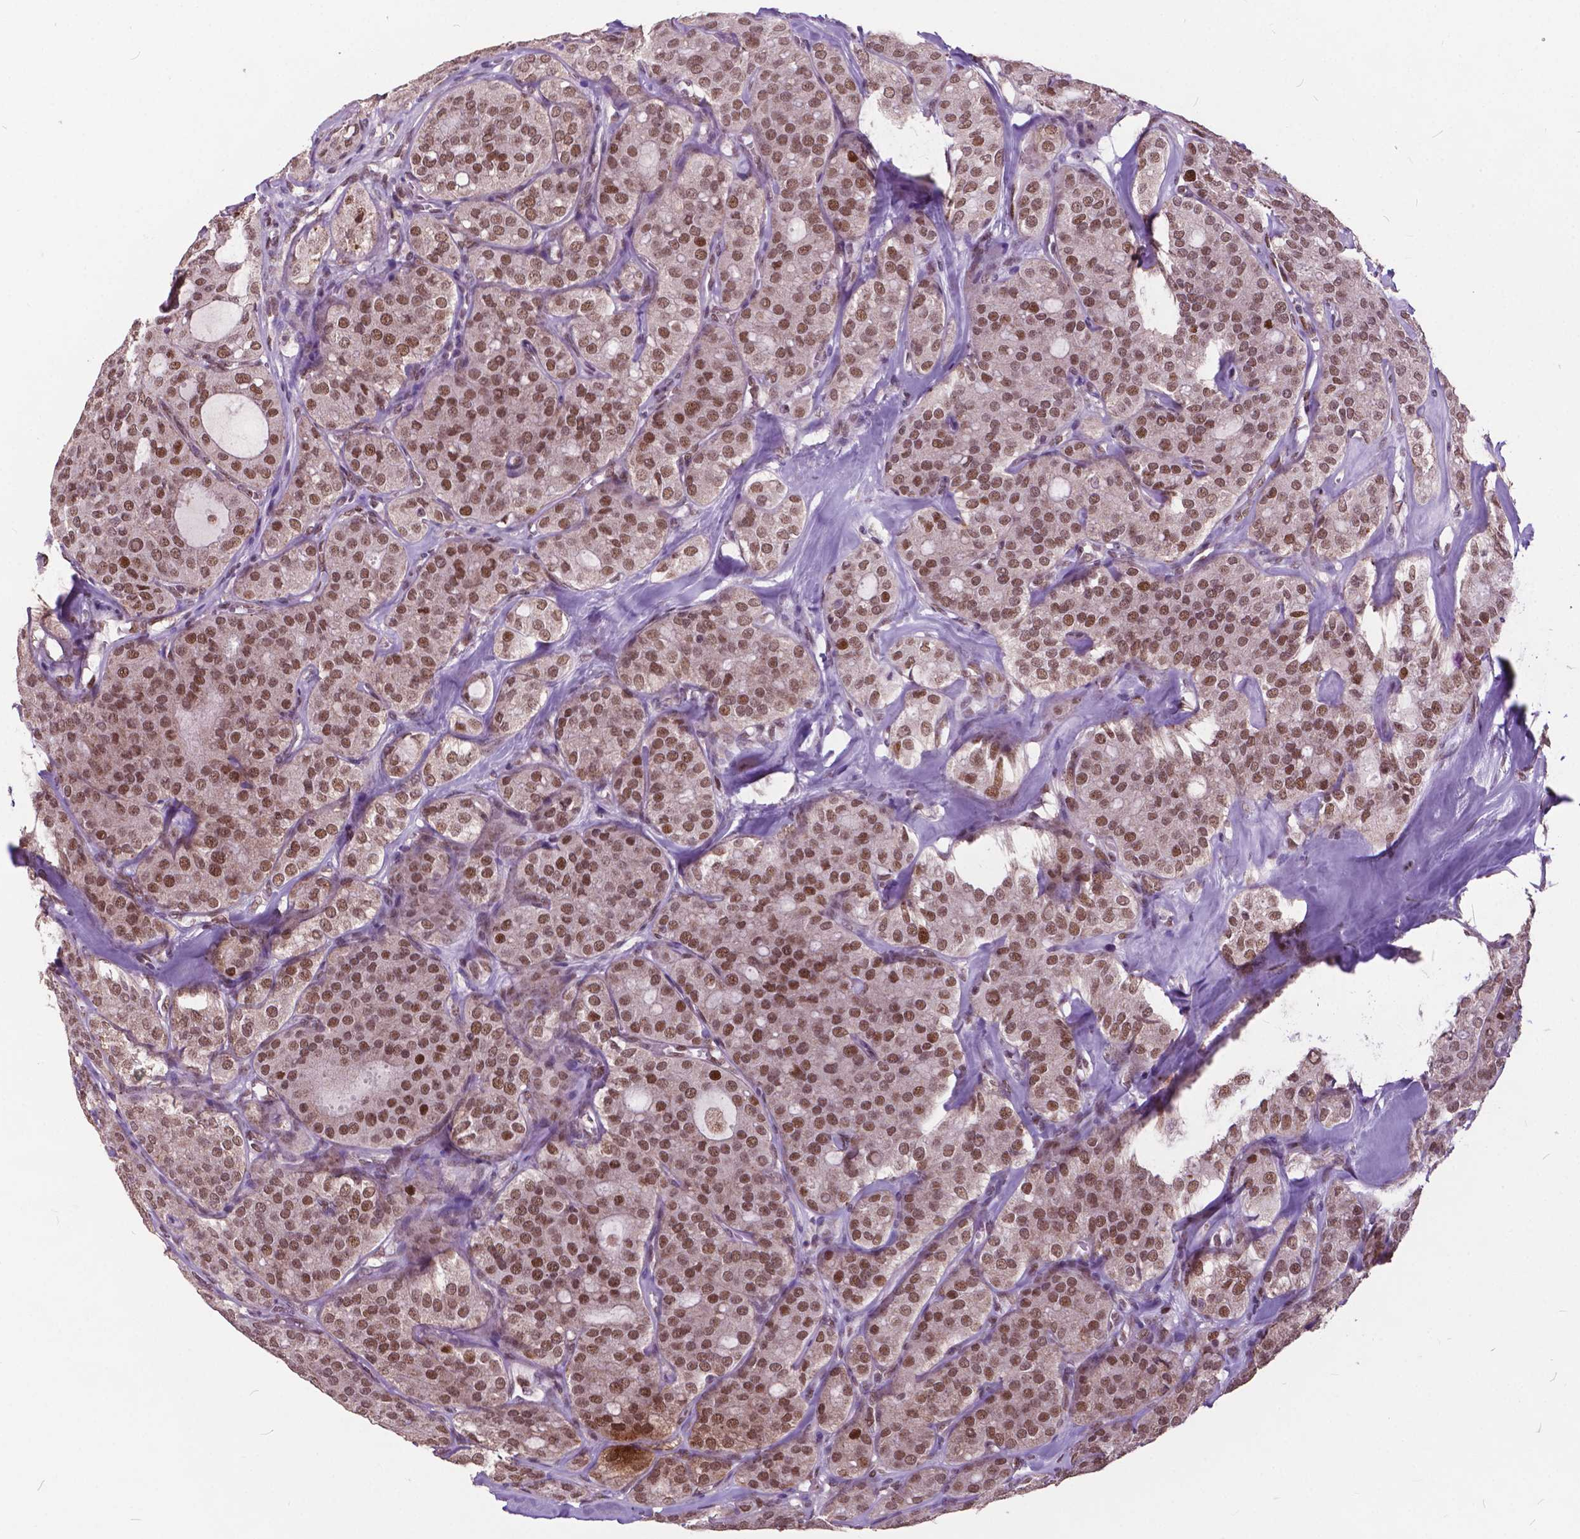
{"staining": {"intensity": "moderate", "quantity": ">75%", "location": "nuclear"}, "tissue": "thyroid cancer", "cell_type": "Tumor cells", "image_type": "cancer", "snomed": [{"axis": "morphology", "description": "Follicular adenoma carcinoma, NOS"}, {"axis": "topography", "description": "Thyroid gland"}], "caption": "A high-resolution micrograph shows immunohistochemistry staining of thyroid cancer, which exhibits moderate nuclear expression in approximately >75% of tumor cells. Immunohistochemistry (ihc) stains the protein of interest in brown and the nuclei are stained blue.", "gene": "MSH2", "patient": {"sex": "male", "age": 75}}